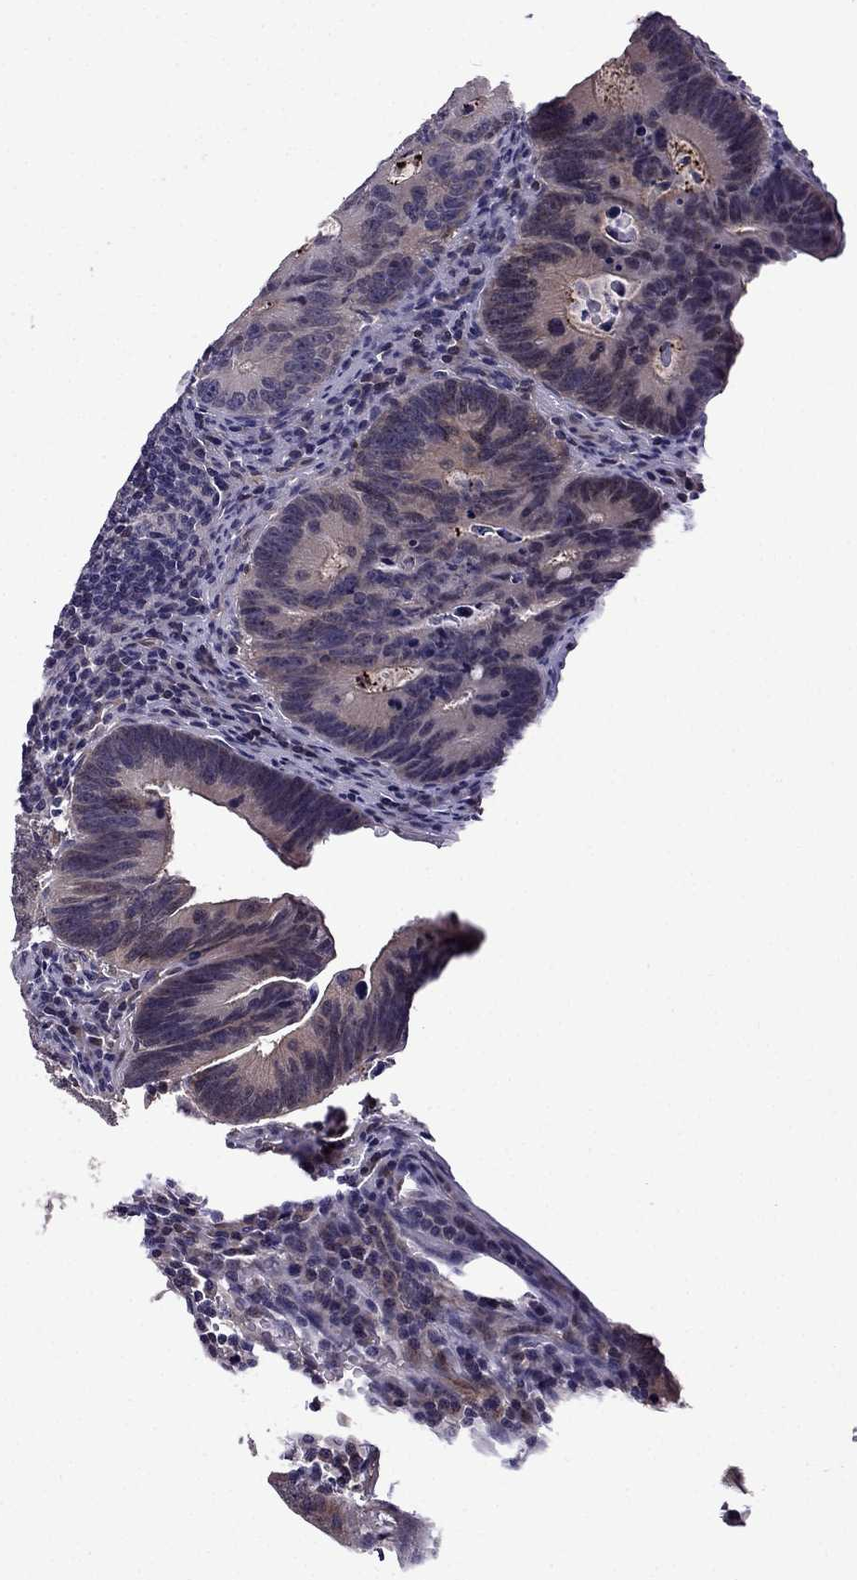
{"staining": {"intensity": "negative", "quantity": "none", "location": "none"}, "tissue": "colorectal cancer", "cell_type": "Tumor cells", "image_type": "cancer", "snomed": [{"axis": "morphology", "description": "Adenocarcinoma, NOS"}, {"axis": "topography", "description": "Colon"}], "caption": "The image exhibits no staining of tumor cells in colorectal cancer.", "gene": "CDK5", "patient": {"sex": "female", "age": 87}}